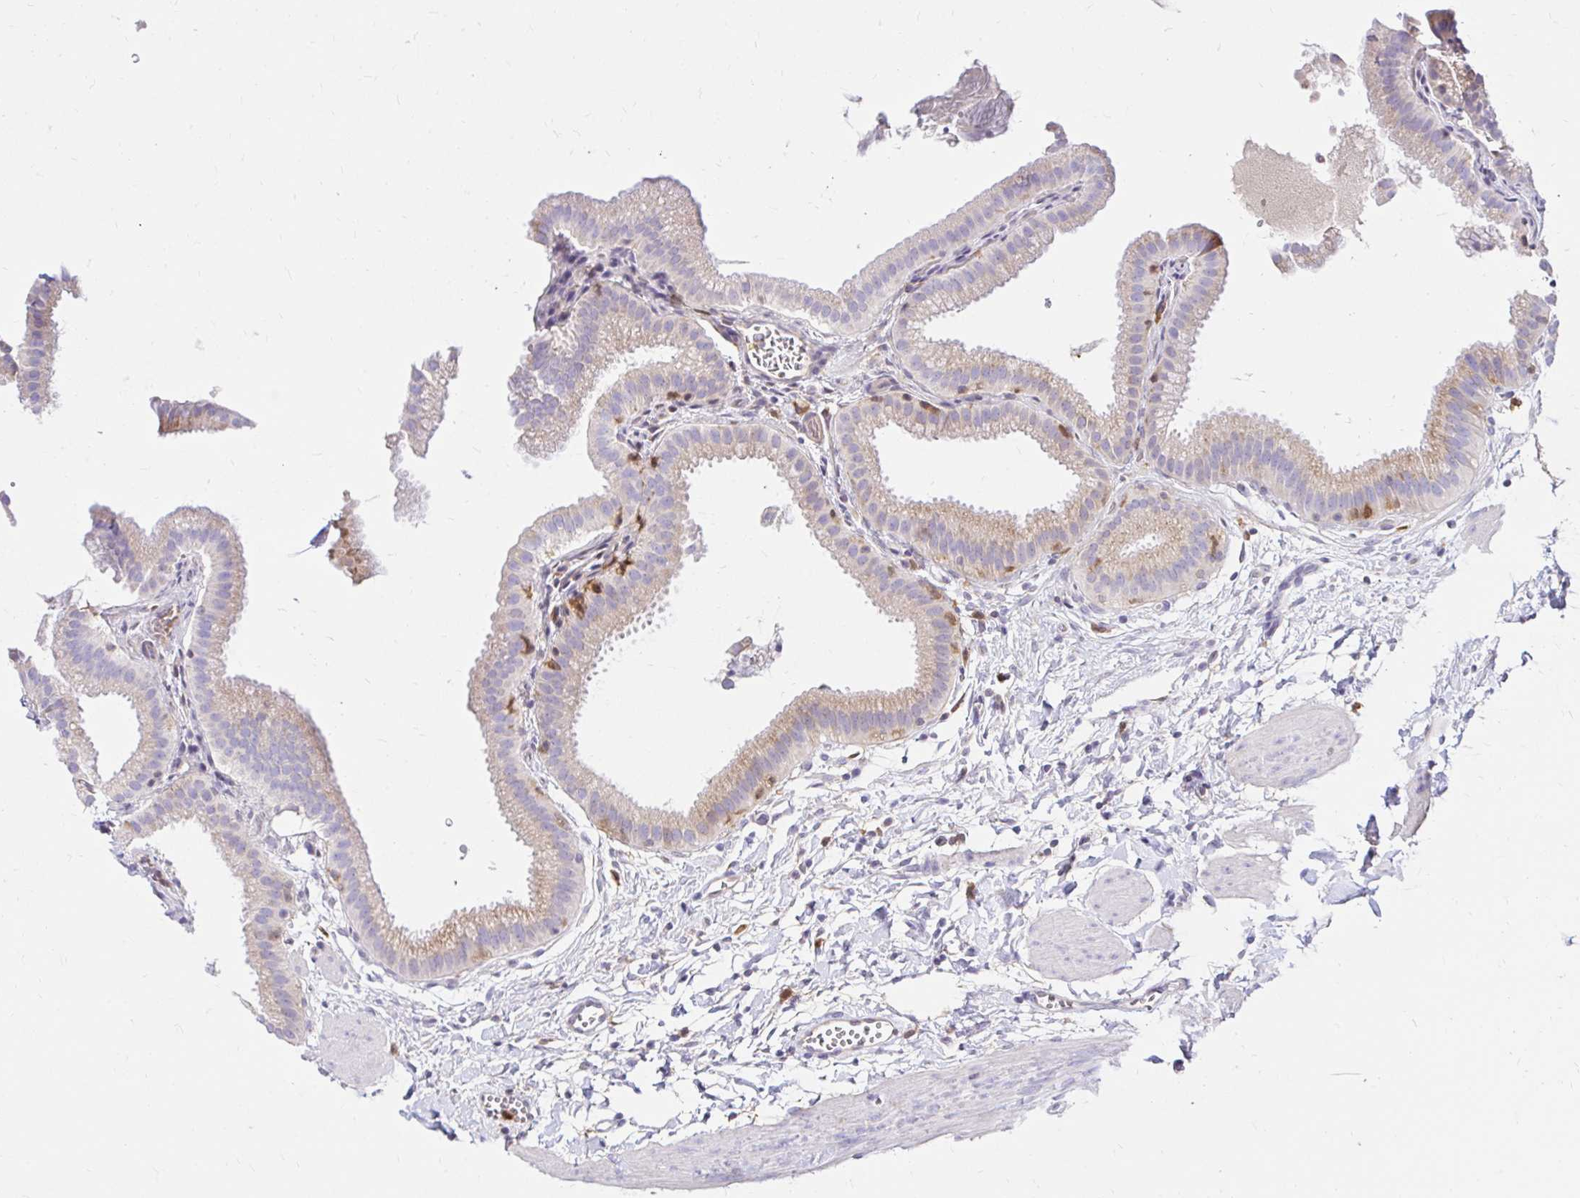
{"staining": {"intensity": "weak", "quantity": "25%-75%", "location": "cytoplasmic/membranous"}, "tissue": "gallbladder", "cell_type": "Glandular cells", "image_type": "normal", "snomed": [{"axis": "morphology", "description": "Normal tissue, NOS"}, {"axis": "topography", "description": "Gallbladder"}], "caption": "Glandular cells show low levels of weak cytoplasmic/membranous staining in about 25%-75% of cells in normal human gallbladder.", "gene": "PYCARD", "patient": {"sex": "female", "age": 63}}